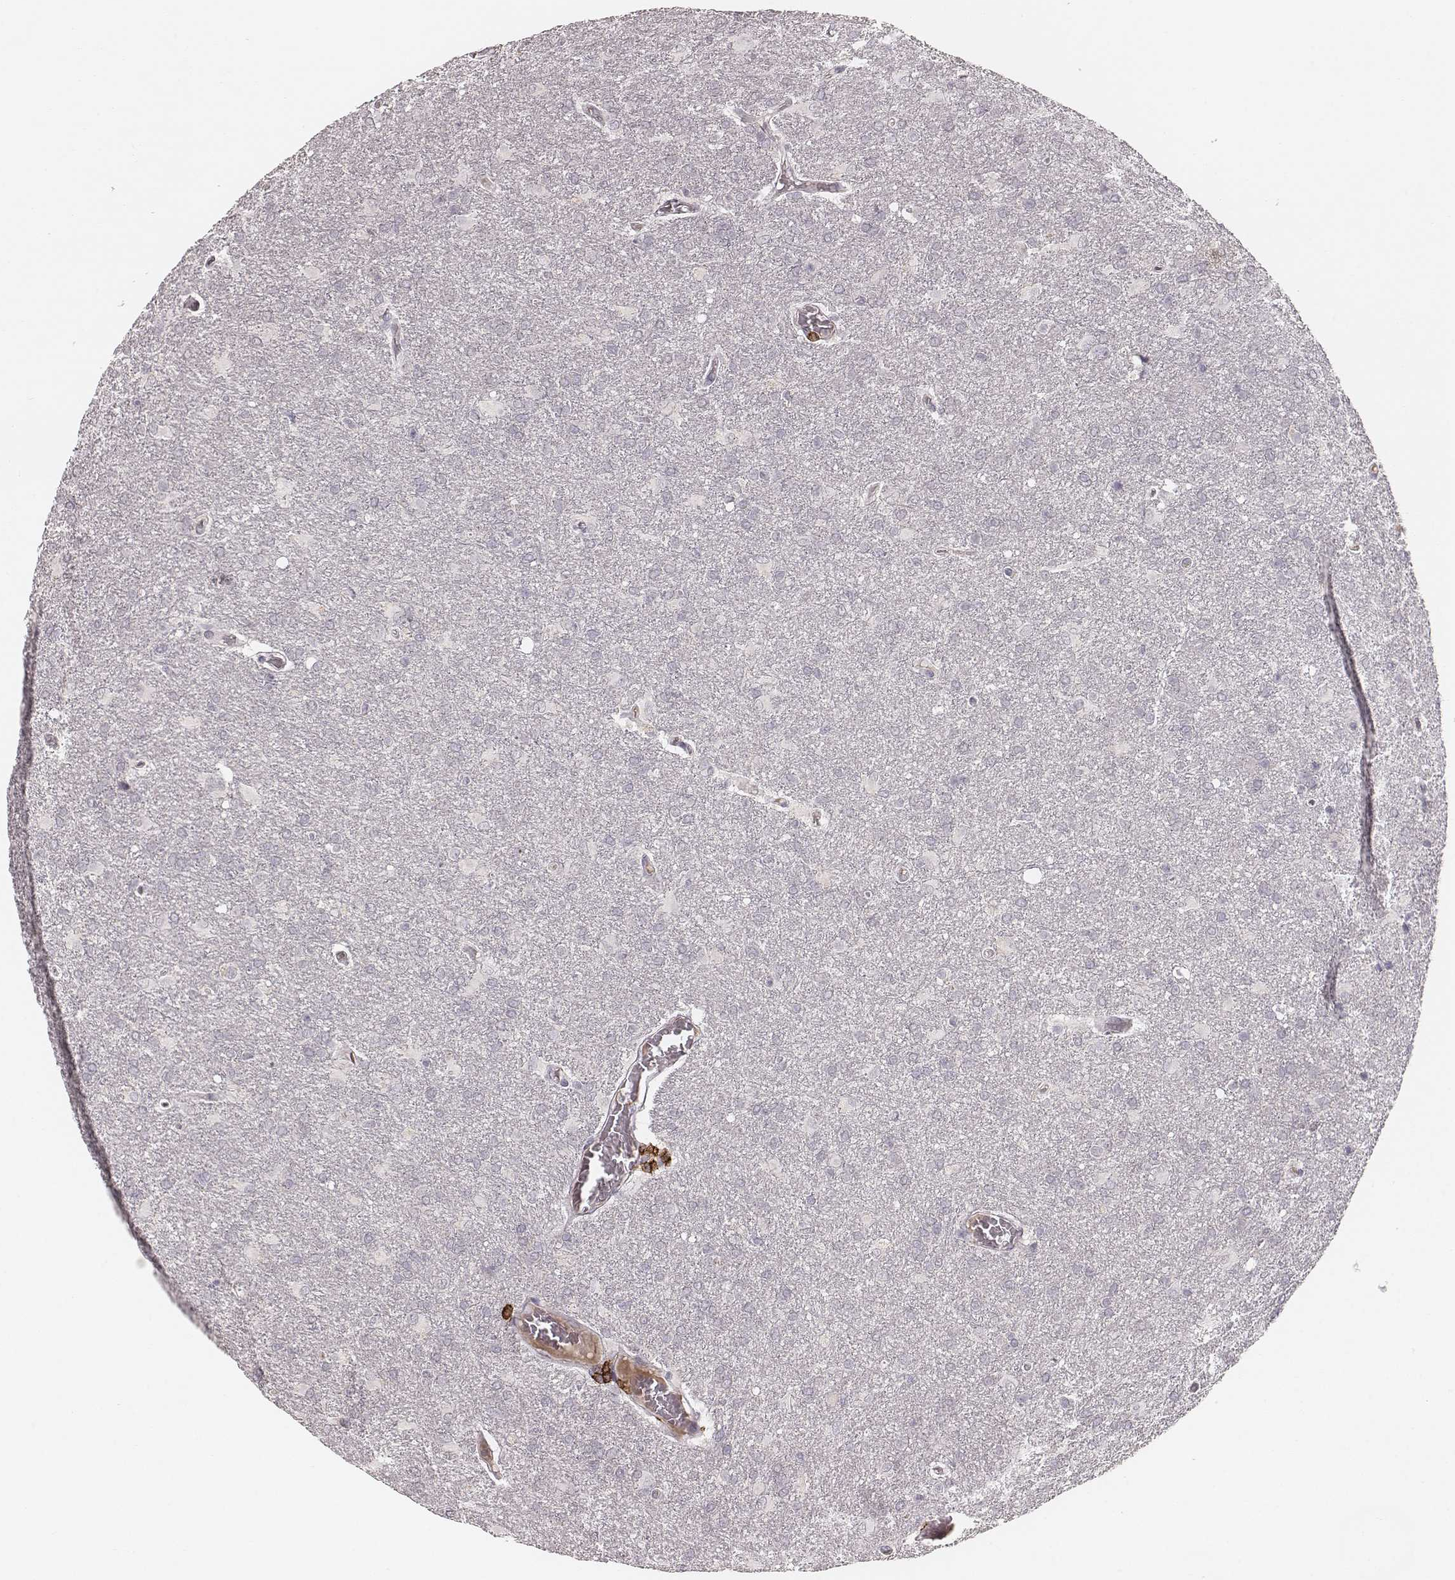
{"staining": {"intensity": "negative", "quantity": "none", "location": "none"}, "tissue": "glioma", "cell_type": "Tumor cells", "image_type": "cancer", "snomed": [{"axis": "morphology", "description": "Glioma, malignant, High grade"}, {"axis": "topography", "description": "Brain"}], "caption": "Immunohistochemical staining of glioma exhibits no significant expression in tumor cells.", "gene": "CD8A", "patient": {"sex": "male", "age": 68}}